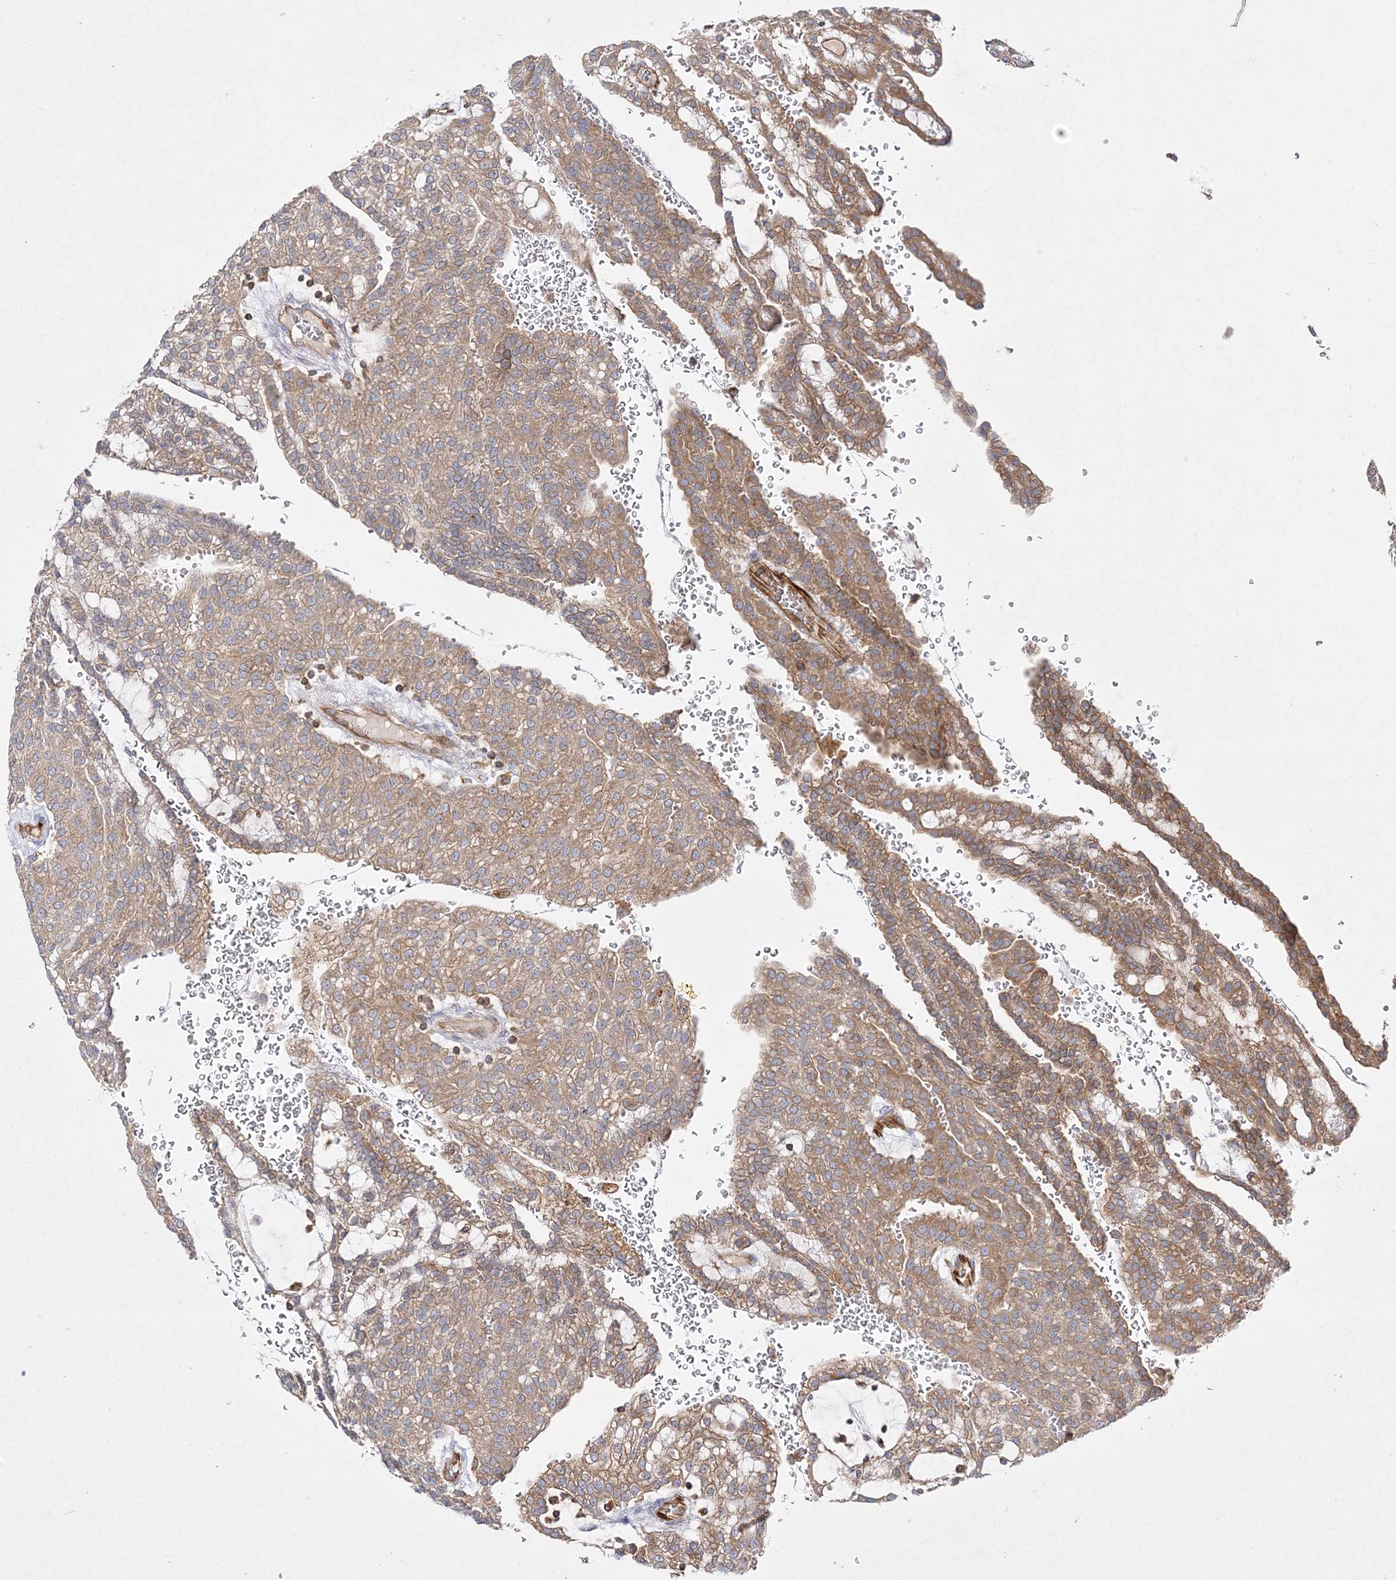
{"staining": {"intensity": "moderate", "quantity": ">75%", "location": "cytoplasmic/membranous"}, "tissue": "renal cancer", "cell_type": "Tumor cells", "image_type": "cancer", "snomed": [{"axis": "morphology", "description": "Adenocarcinoma, NOS"}, {"axis": "topography", "description": "Kidney"}], "caption": "Moderate cytoplasmic/membranous protein expression is present in approximately >75% of tumor cells in adenocarcinoma (renal).", "gene": "WDR37", "patient": {"sex": "male", "age": 63}}